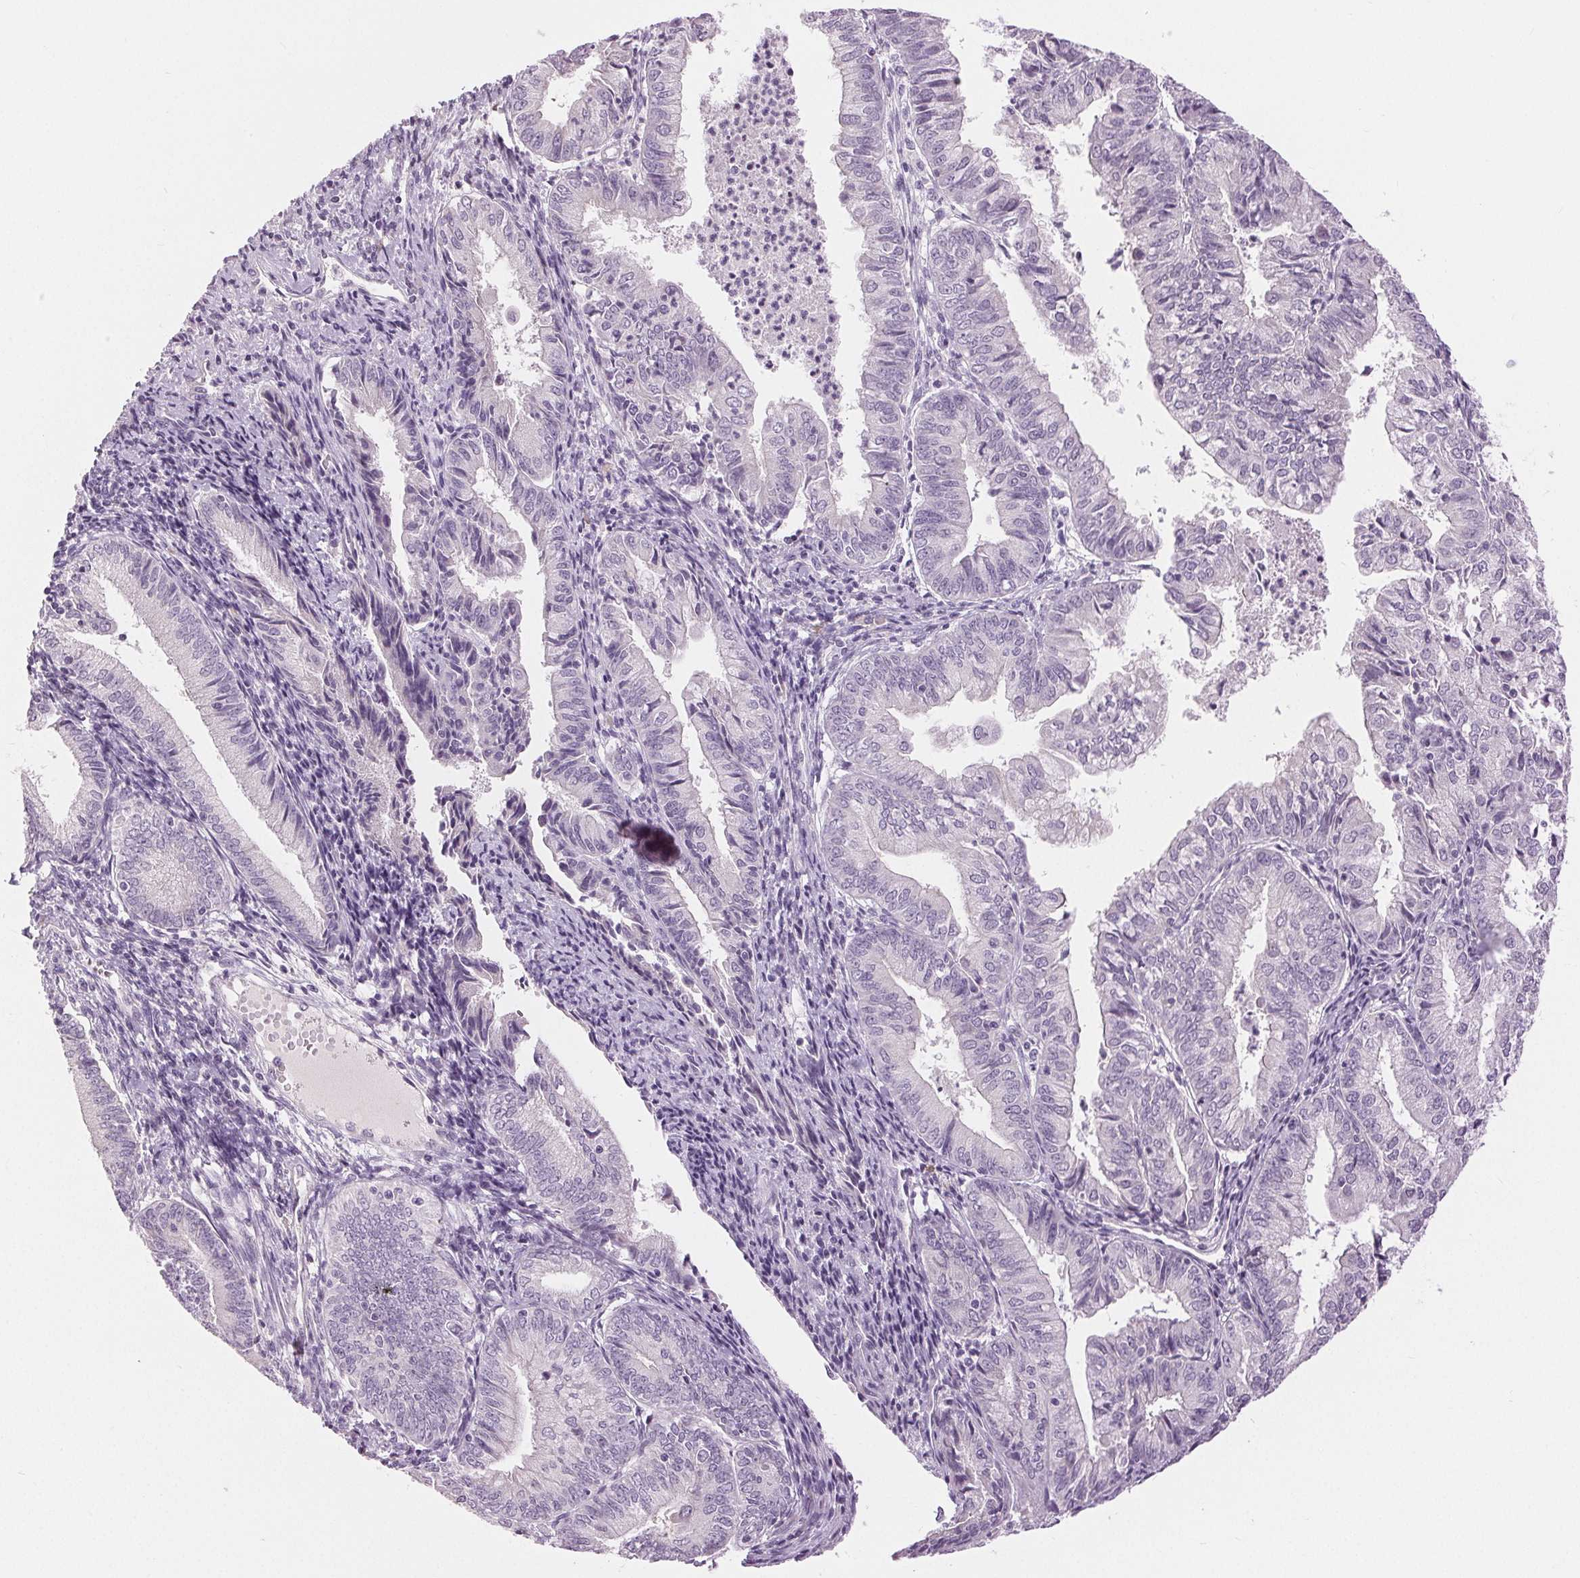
{"staining": {"intensity": "negative", "quantity": "none", "location": "none"}, "tissue": "endometrial cancer", "cell_type": "Tumor cells", "image_type": "cancer", "snomed": [{"axis": "morphology", "description": "Adenocarcinoma, NOS"}, {"axis": "topography", "description": "Endometrium"}], "caption": "Immunohistochemistry (IHC) micrograph of neoplastic tissue: human endometrial adenocarcinoma stained with DAB demonstrates no significant protein expression in tumor cells.", "gene": "DSG3", "patient": {"sex": "female", "age": 55}}